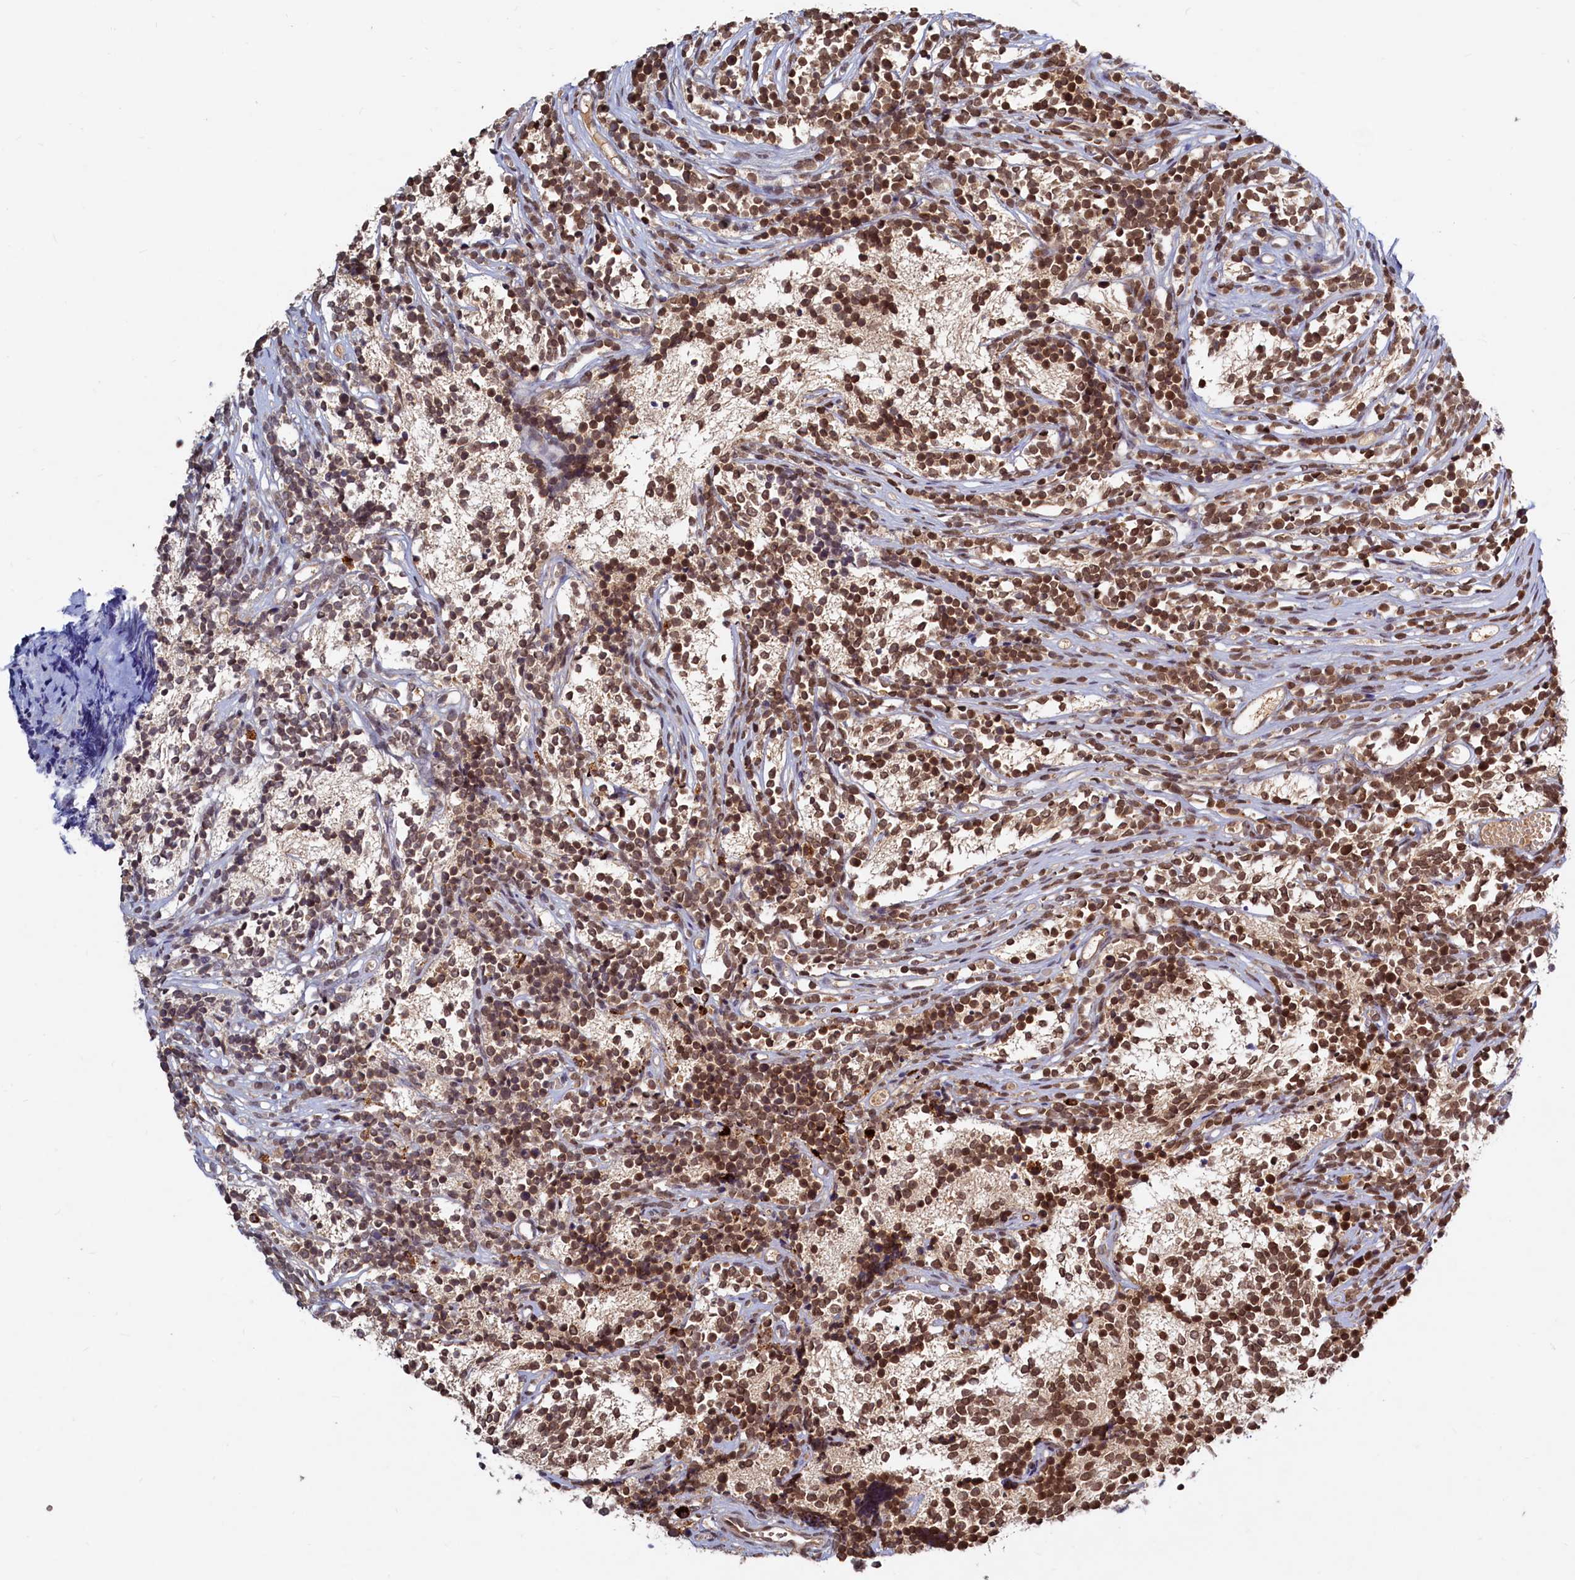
{"staining": {"intensity": "moderate", "quantity": ">75%", "location": "nuclear"}, "tissue": "glioma", "cell_type": "Tumor cells", "image_type": "cancer", "snomed": [{"axis": "morphology", "description": "Glioma, malignant, Low grade"}, {"axis": "topography", "description": "Brain"}], "caption": "Tumor cells demonstrate medium levels of moderate nuclear positivity in about >75% of cells in glioma.", "gene": "TRAPPC4", "patient": {"sex": "female", "age": 1}}